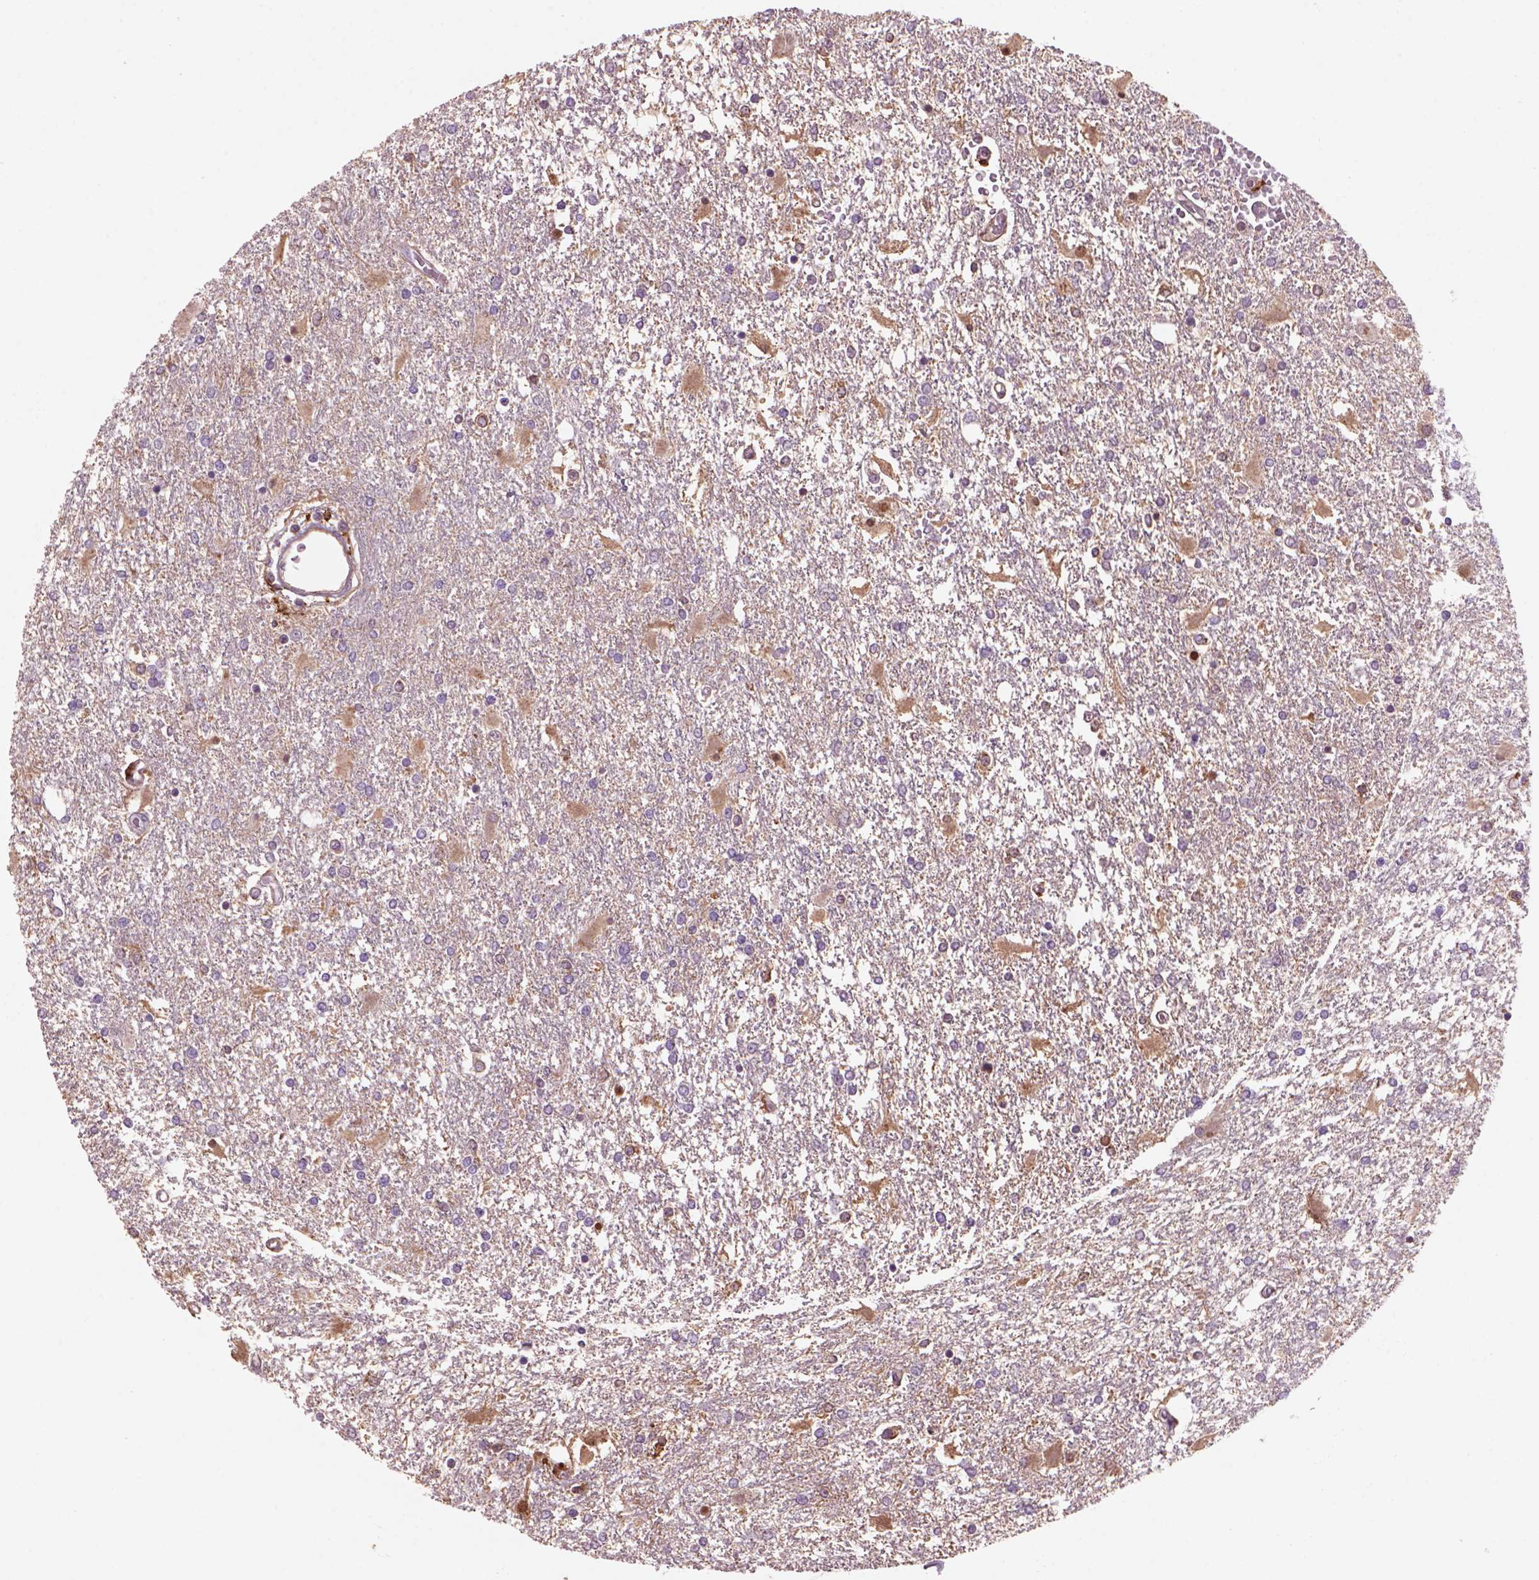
{"staining": {"intensity": "weak", "quantity": "<25%", "location": "cytoplasmic/membranous"}, "tissue": "glioma", "cell_type": "Tumor cells", "image_type": "cancer", "snomed": [{"axis": "morphology", "description": "Glioma, malignant, High grade"}, {"axis": "topography", "description": "Cerebral cortex"}], "caption": "An IHC histopathology image of glioma is shown. There is no staining in tumor cells of glioma.", "gene": "CD14", "patient": {"sex": "male", "age": 79}}